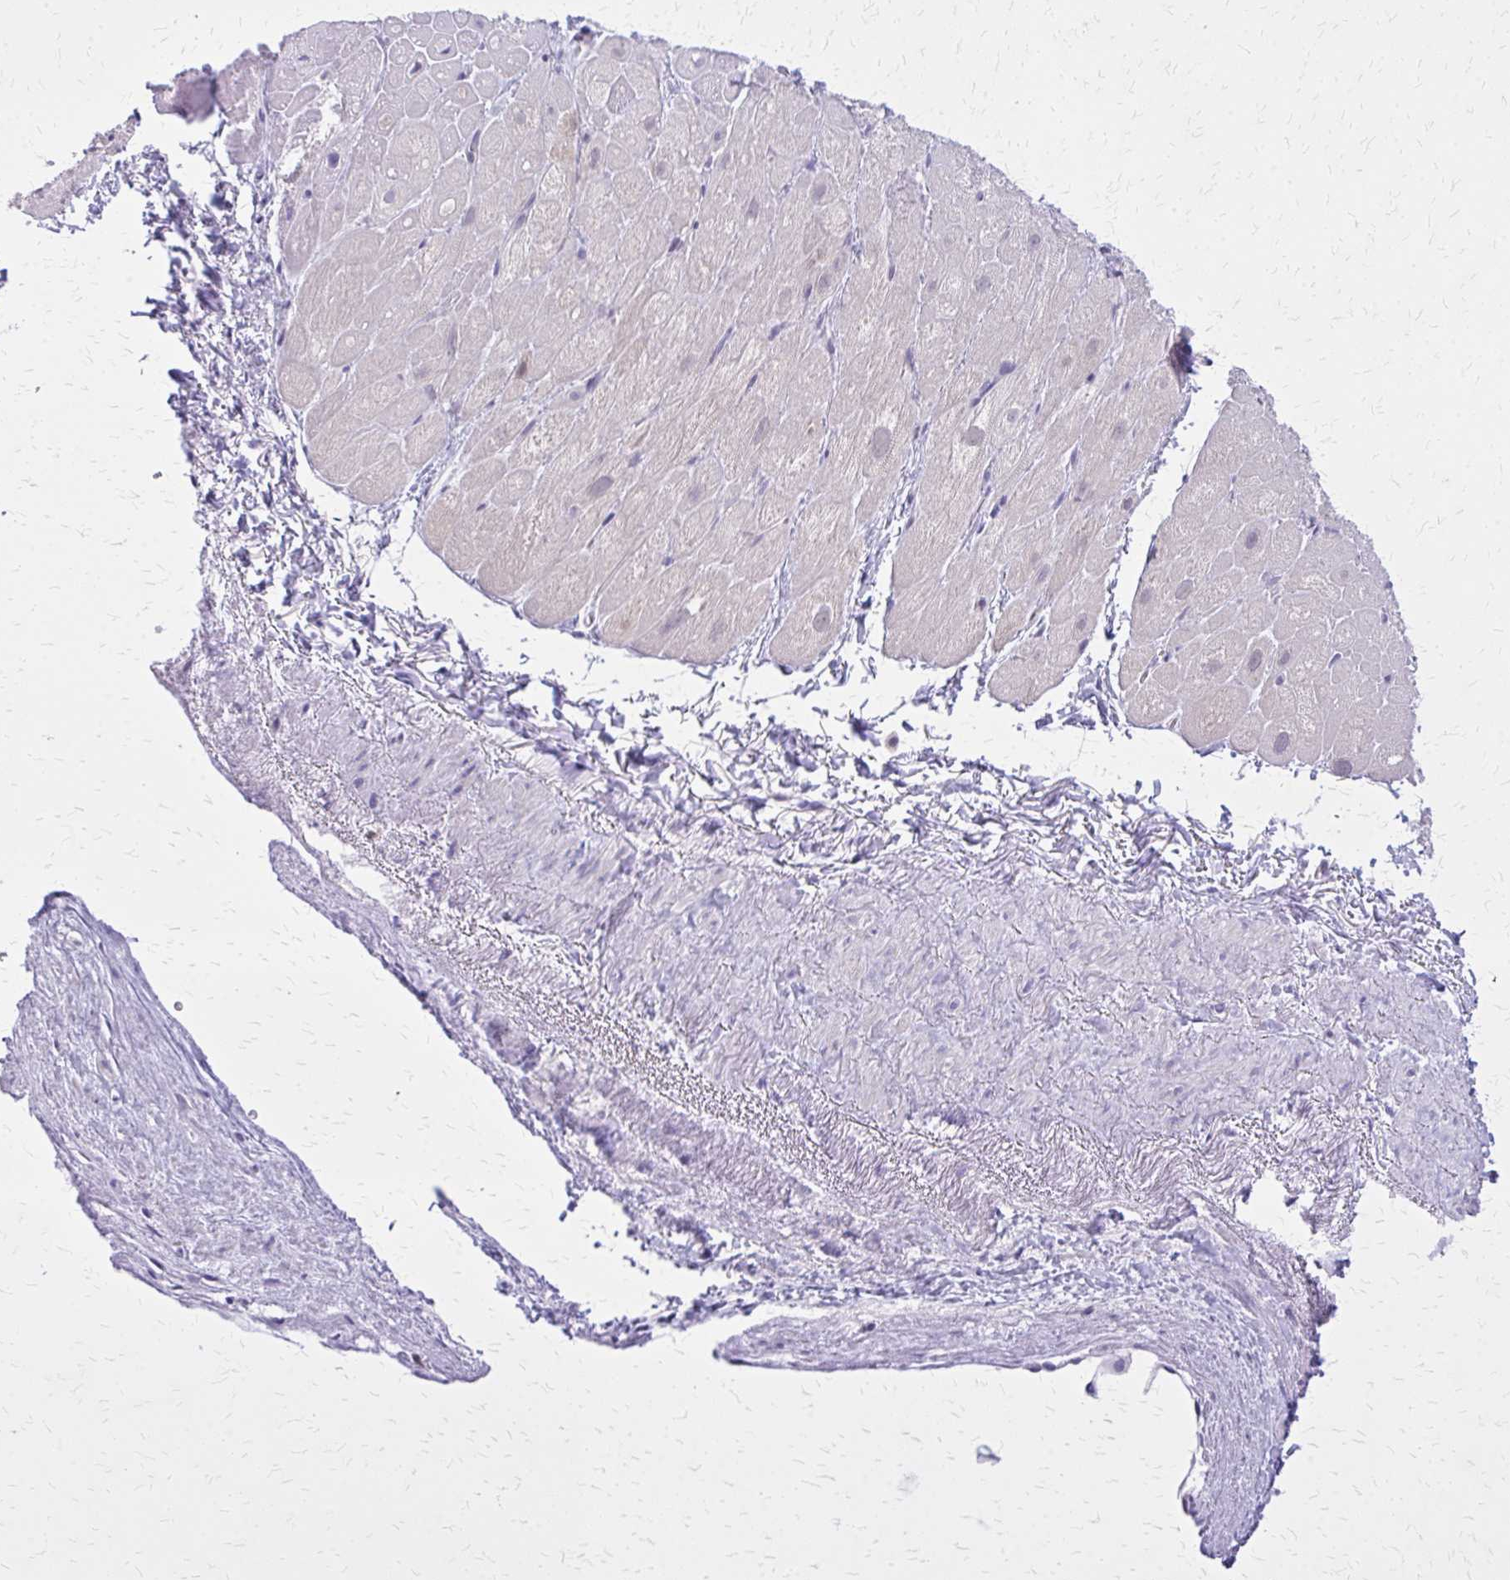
{"staining": {"intensity": "weak", "quantity": "<25%", "location": "cytoplasmic/membranous"}, "tissue": "heart muscle", "cell_type": "Cardiomyocytes", "image_type": "normal", "snomed": [{"axis": "morphology", "description": "Normal tissue, NOS"}, {"axis": "topography", "description": "Heart"}], "caption": "This is a photomicrograph of immunohistochemistry (IHC) staining of normal heart muscle, which shows no positivity in cardiomyocytes.", "gene": "GLRX", "patient": {"sex": "male", "age": 62}}